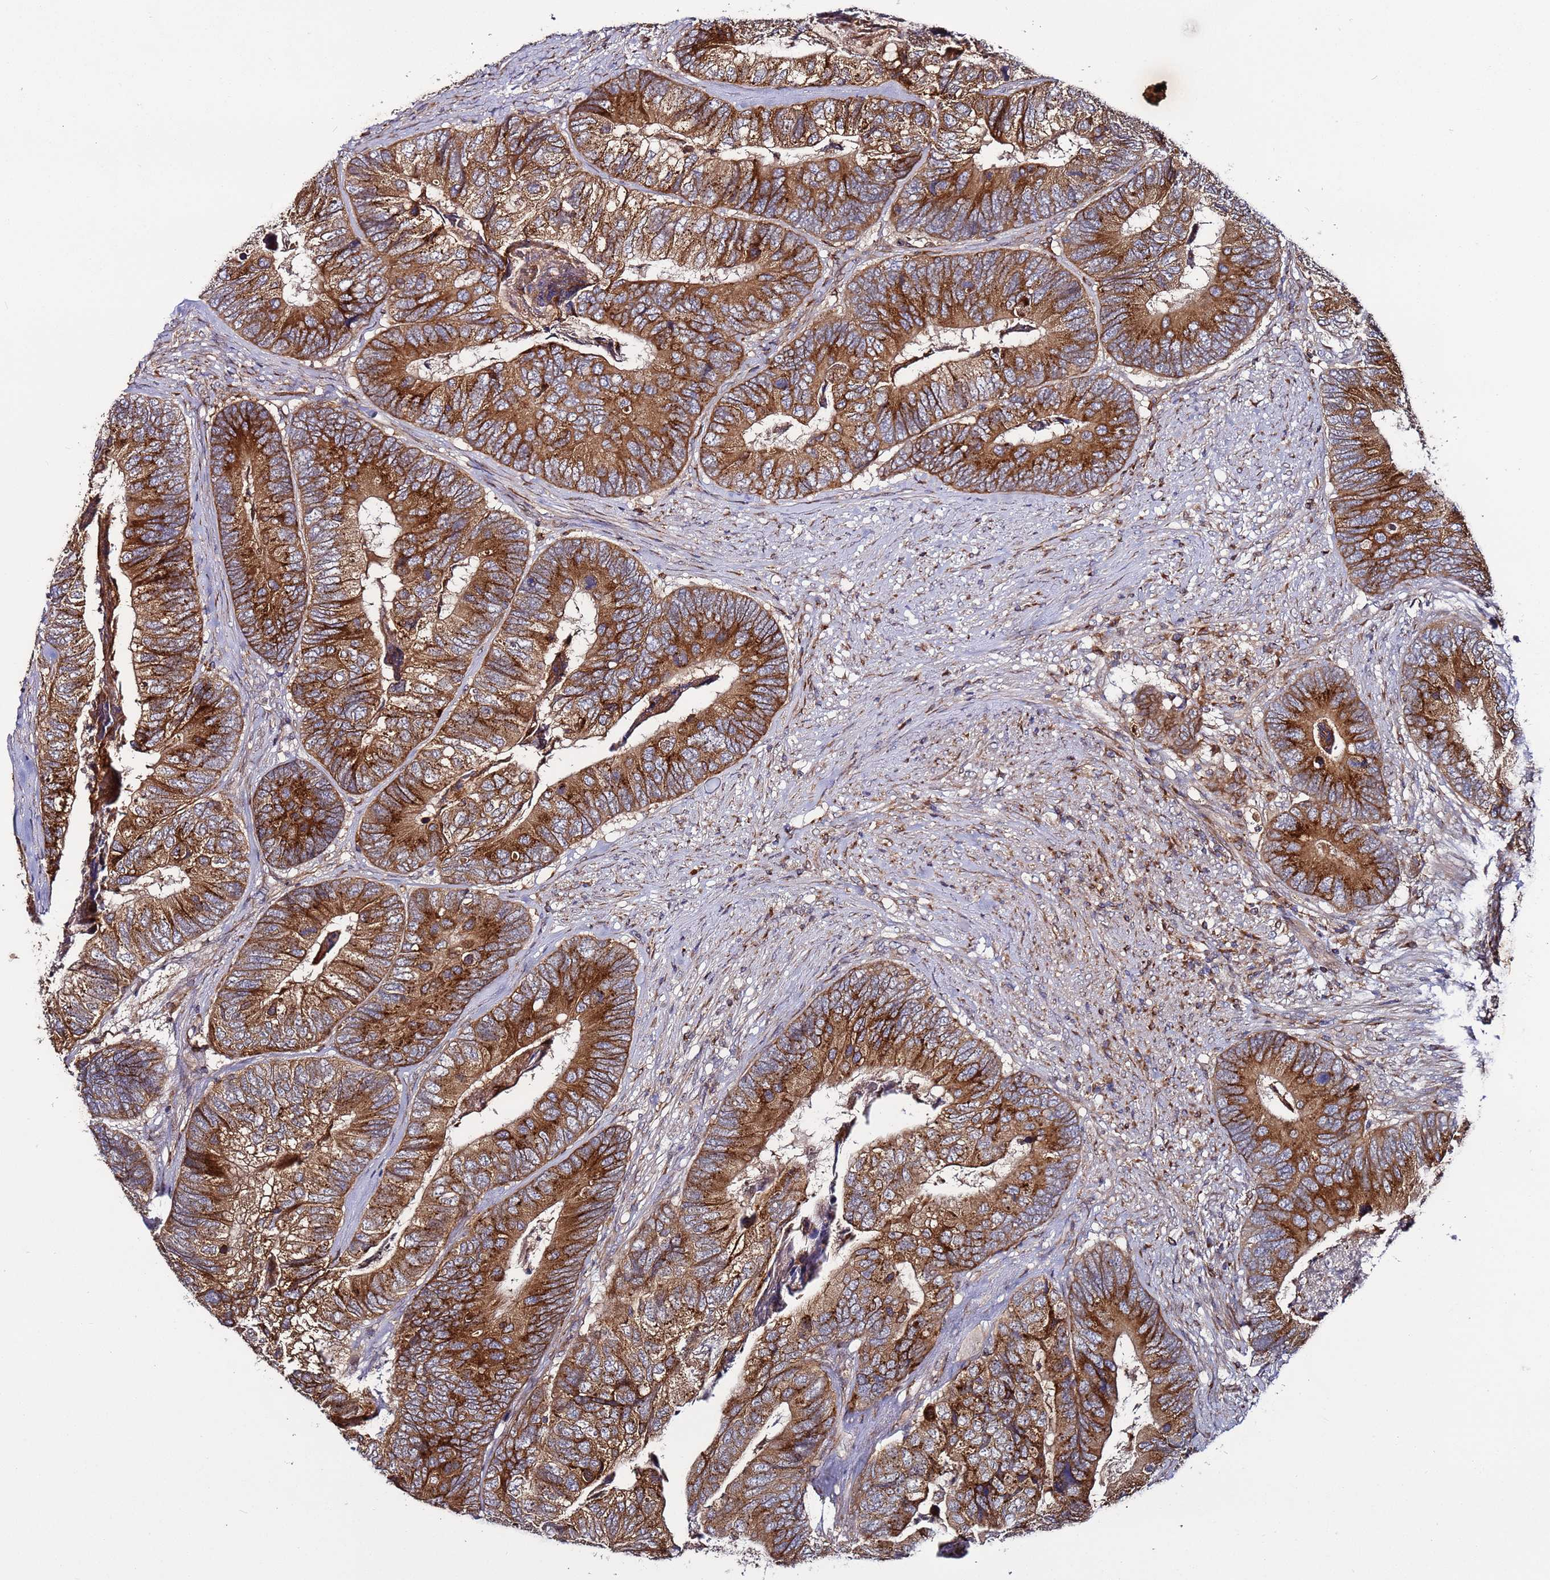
{"staining": {"intensity": "strong", "quantity": ">75%", "location": "cytoplasmic/membranous"}, "tissue": "colorectal cancer", "cell_type": "Tumor cells", "image_type": "cancer", "snomed": [{"axis": "morphology", "description": "Adenocarcinoma, NOS"}, {"axis": "topography", "description": "Colon"}], "caption": "Immunohistochemistry (DAB) staining of colorectal adenocarcinoma shows strong cytoplasmic/membranous protein positivity in approximately >75% of tumor cells. The staining is performed using DAB brown chromogen to label protein expression. The nuclei are counter-stained blue using hematoxylin.", "gene": "TMEM176B", "patient": {"sex": "female", "age": 67}}